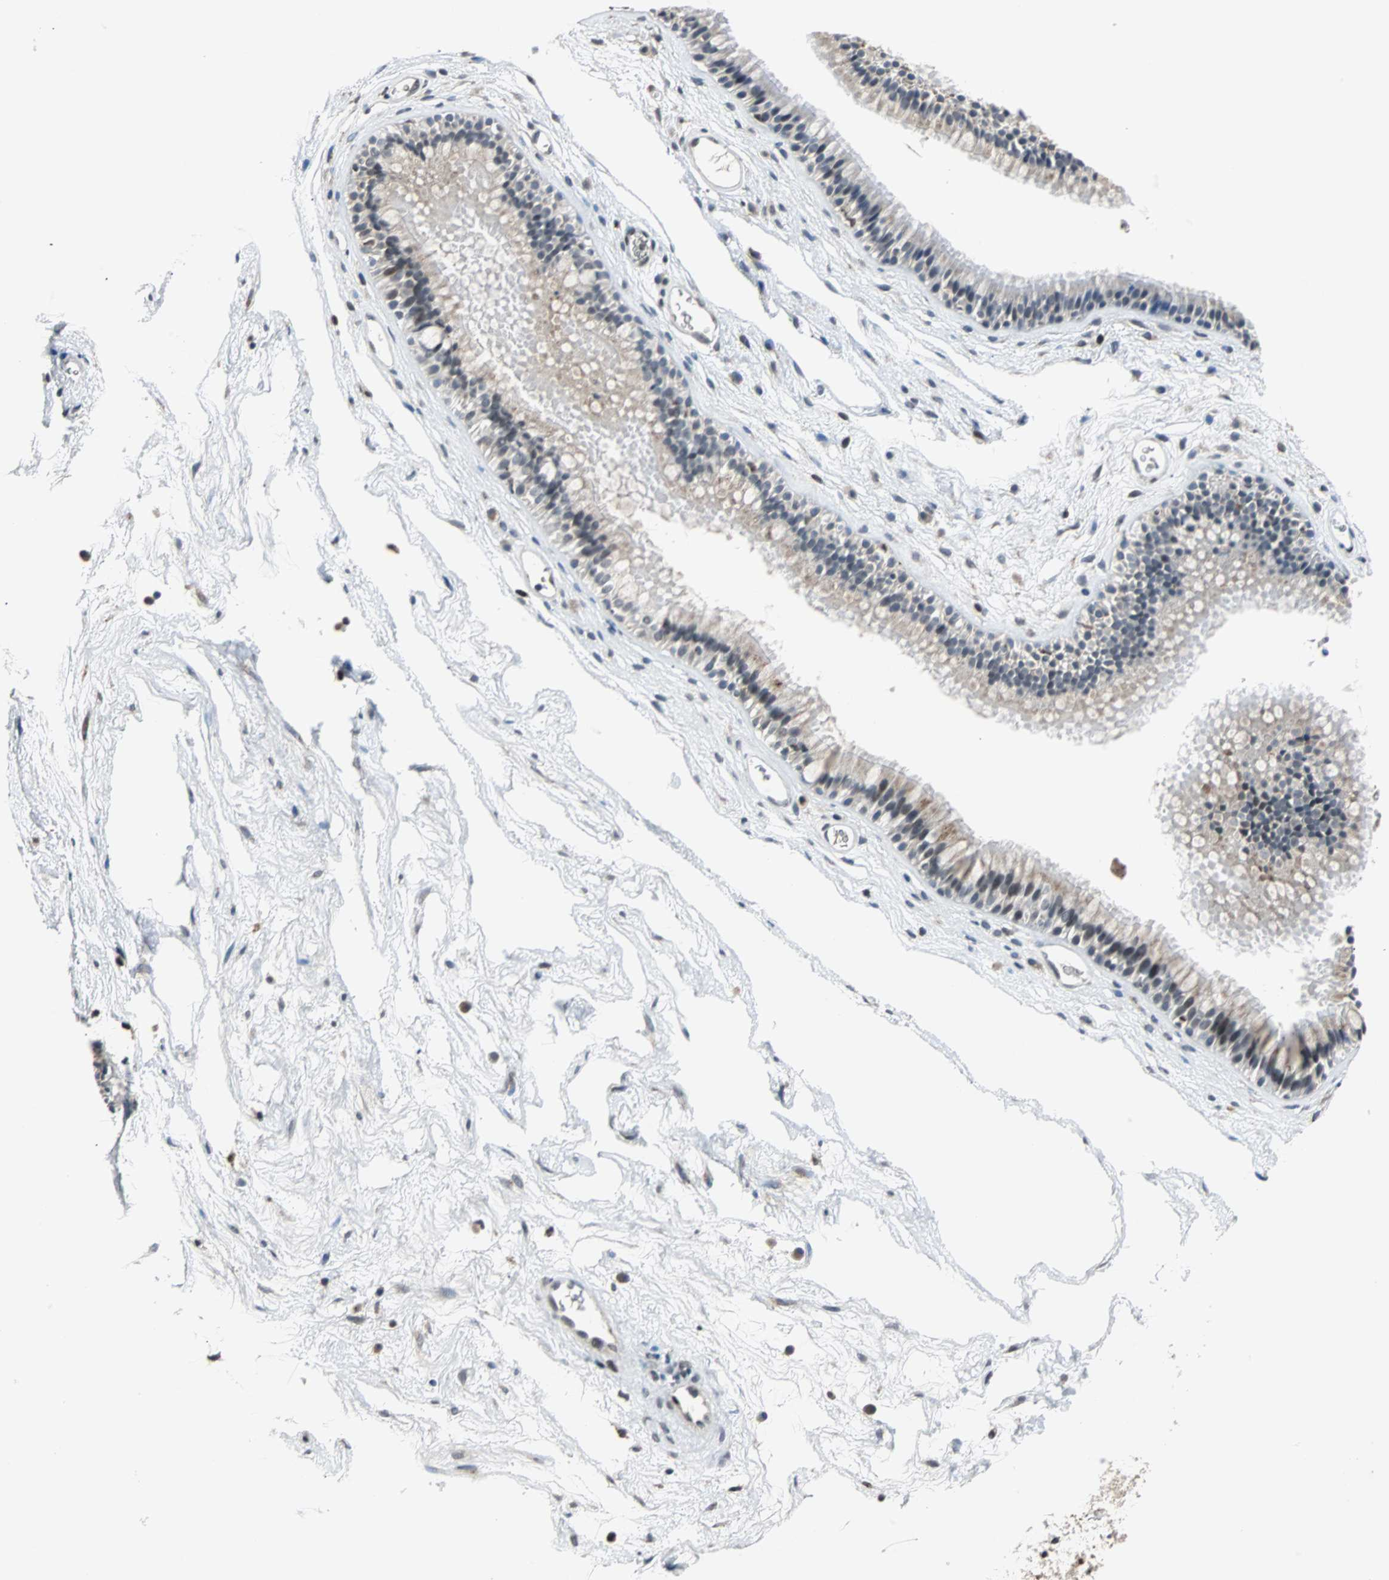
{"staining": {"intensity": "moderate", "quantity": "25%-75%", "location": "cytoplasmic/membranous,nuclear"}, "tissue": "nasopharynx", "cell_type": "Respiratory epithelial cells", "image_type": "normal", "snomed": [{"axis": "morphology", "description": "Normal tissue, NOS"}, {"axis": "morphology", "description": "Inflammation, NOS"}, {"axis": "topography", "description": "Nasopharynx"}], "caption": "Immunohistochemistry (IHC) image of unremarkable nasopharynx stained for a protein (brown), which reveals medium levels of moderate cytoplasmic/membranous,nuclear positivity in about 25%-75% of respiratory epithelial cells.", "gene": "HLX", "patient": {"sex": "male", "age": 48}}